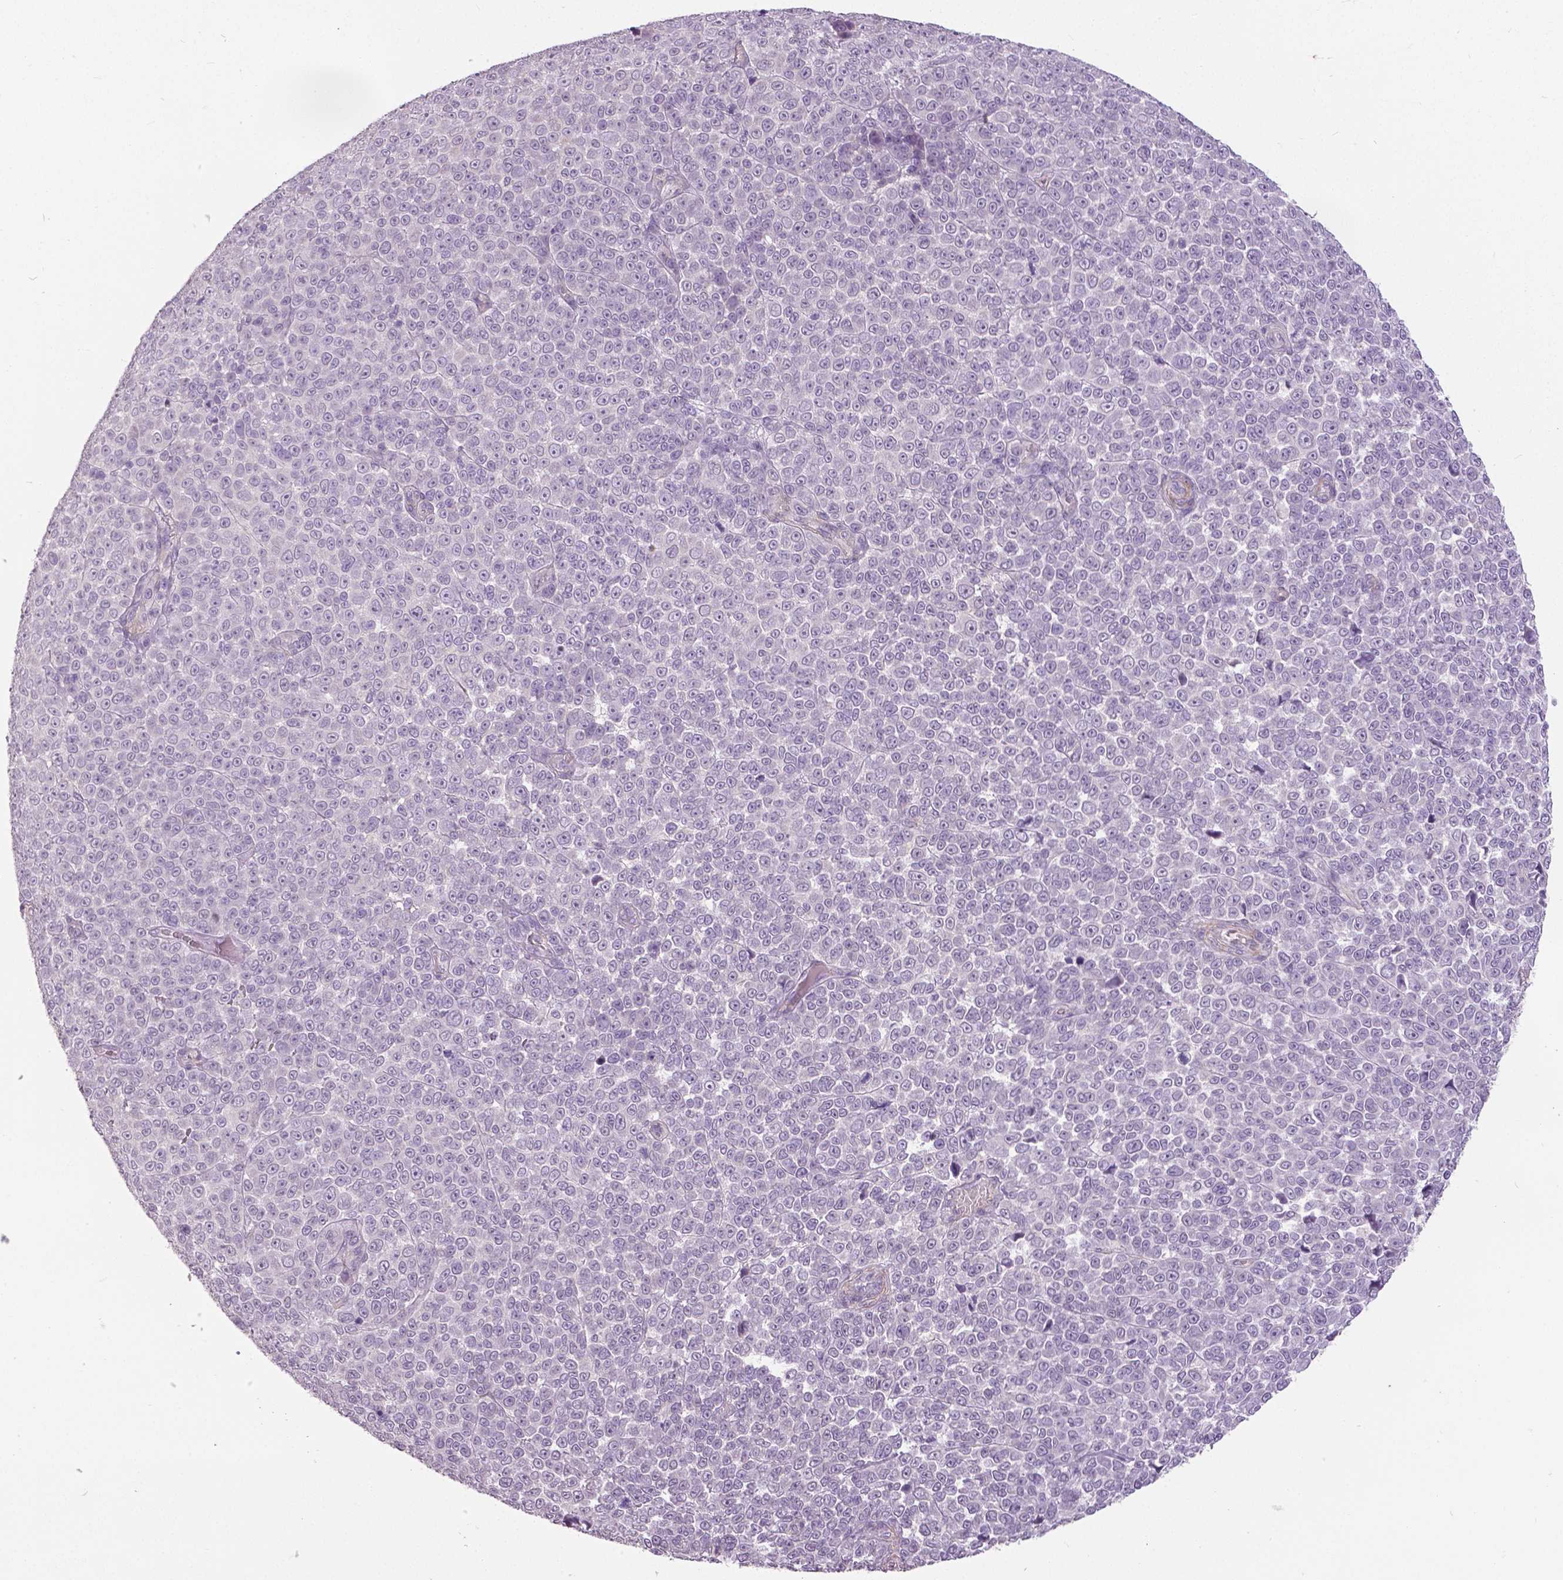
{"staining": {"intensity": "negative", "quantity": "none", "location": "none"}, "tissue": "melanoma", "cell_type": "Tumor cells", "image_type": "cancer", "snomed": [{"axis": "morphology", "description": "Malignant melanoma, NOS"}, {"axis": "topography", "description": "Skin"}], "caption": "The photomicrograph shows no staining of tumor cells in melanoma.", "gene": "FOXA1", "patient": {"sex": "female", "age": 95}}